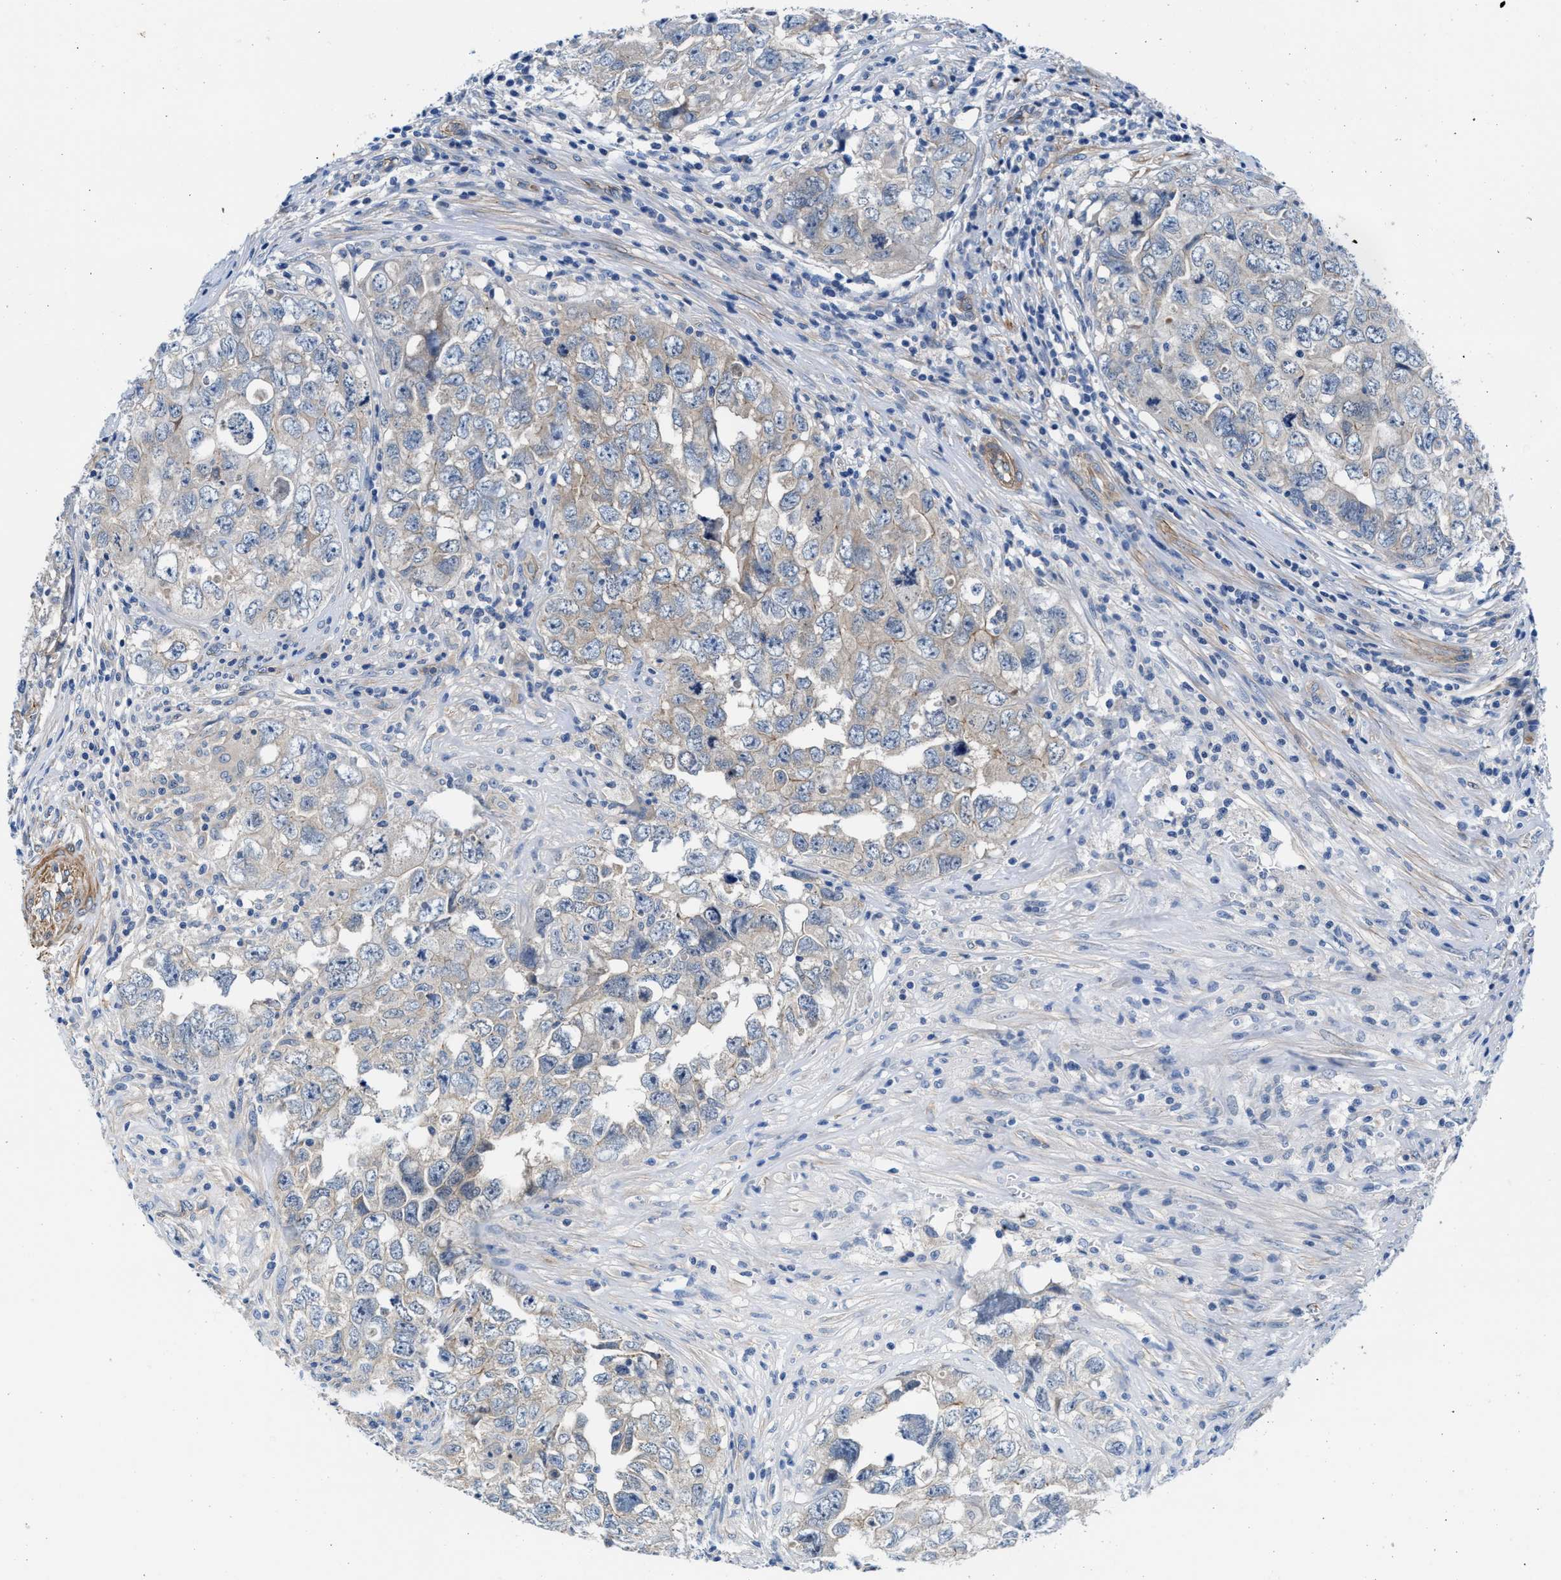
{"staining": {"intensity": "weak", "quantity": "<25%", "location": "cytoplasmic/membranous"}, "tissue": "testis cancer", "cell_type": "Tumor cells", "image_type": "cancer", "snomed": [{"axis": "morphology", "description": "Seminoma, NOS"}, {"axis": "morphology", "description": "Carcinoma, Embryonal, NOS"}, {"axis": "topography", "description": "Testis"}], "caption": "This is a micrograph of IHC staining of testis cancer, which shows no staining in tumor cells.", "gene": "PARG", "patient": {"sex": "male", "age": 43}}